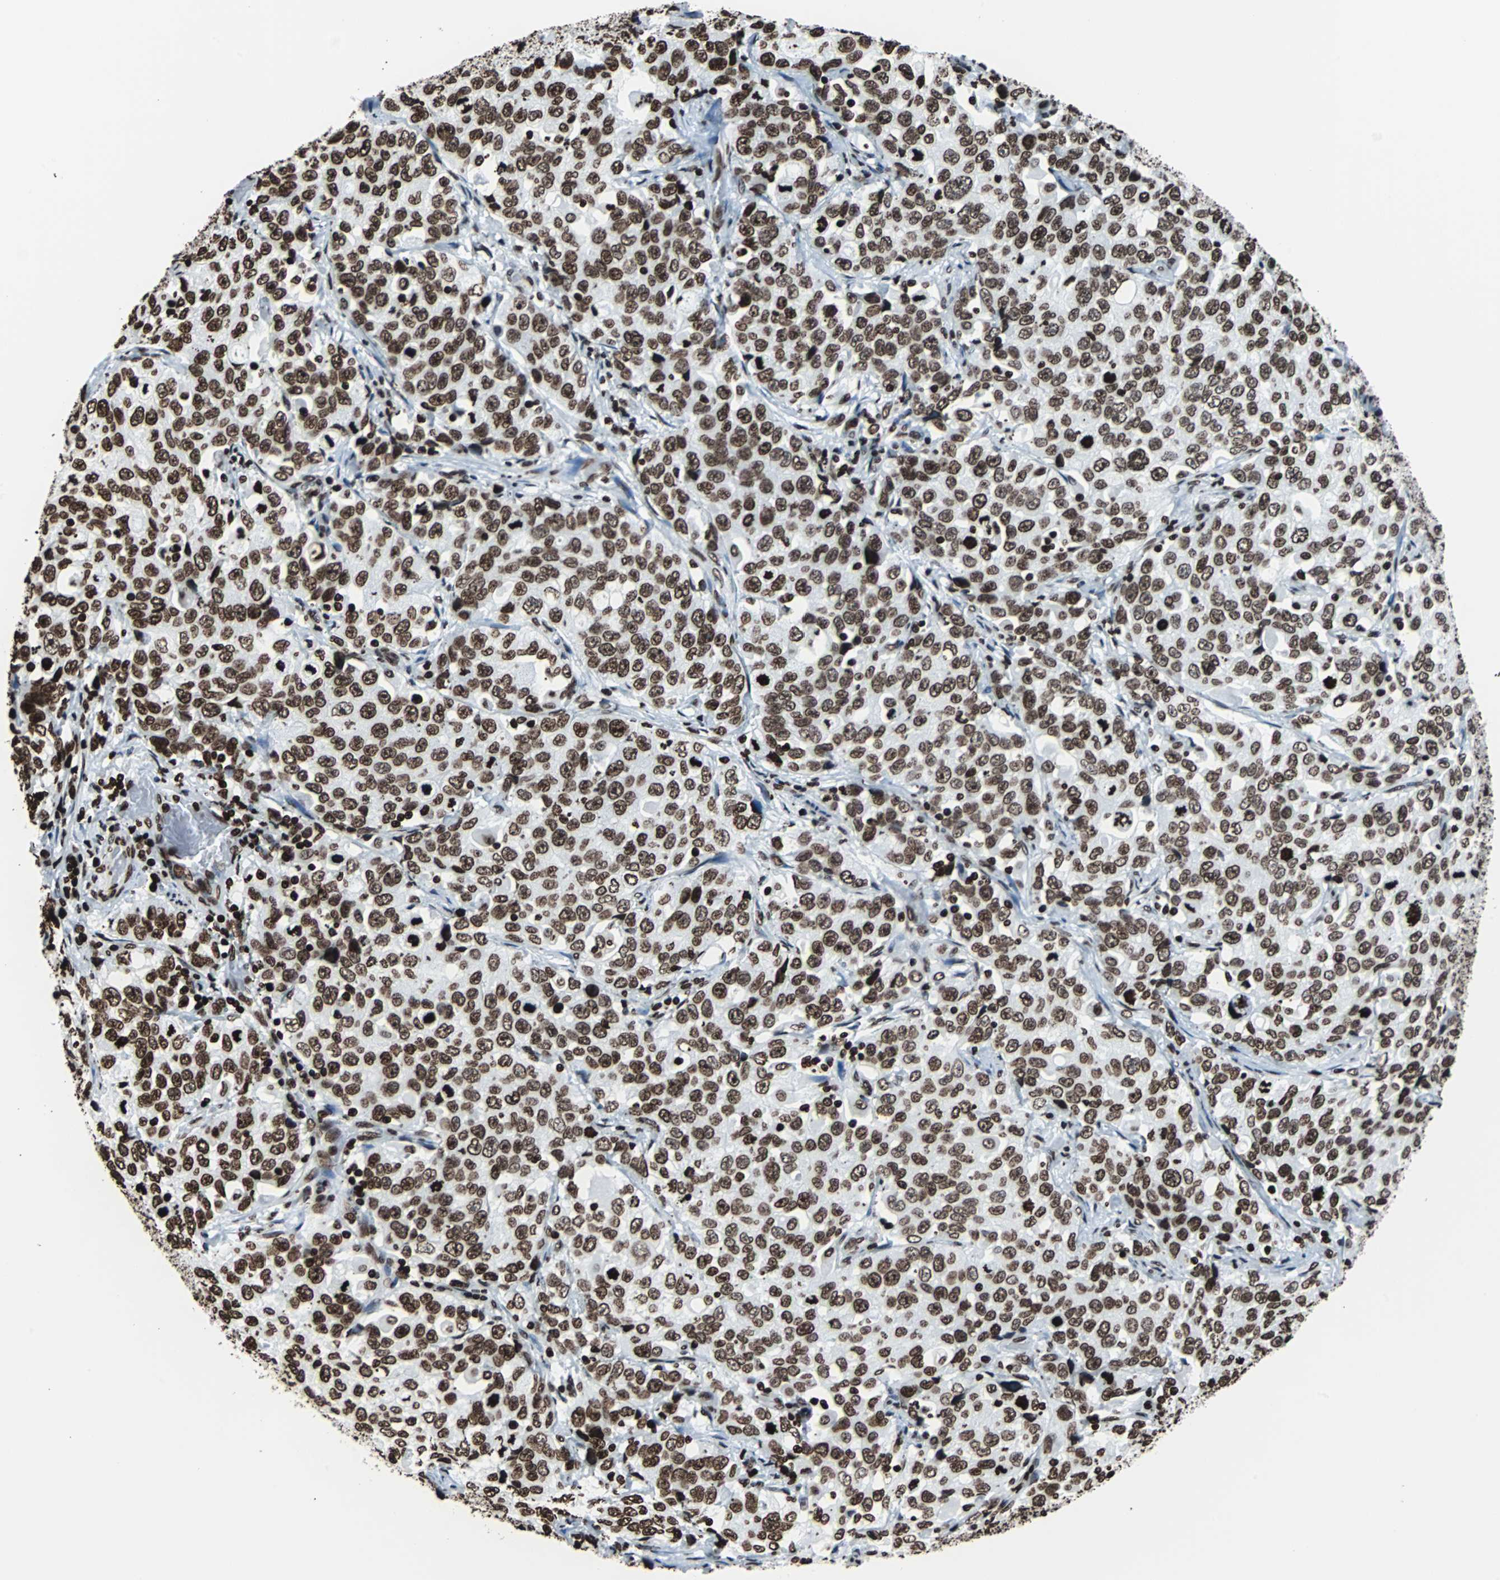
{"staining": {"intensity": "strong", "quantity": ">75%", "location": "nuclear"}, "tissue": "stomach cancer", "cell_type": "Tumor cells", "image_type": "cancer", "snomed": [{"axis": "morphology", "description": "Normal tissue, NOS"}, {"axis": "morphology", "description": "Adenocarcinoma, NOS"}, {"axis": "topography", "description": "Stomach"}], "caption": "Protein expression by immunohistochemistry reveals strong nuclear positivity in about >75% of tumor cells in adenocarcinoma (stomach).", "gene": "H2BC18", "patient": {"sex": "male", "age": 48}}